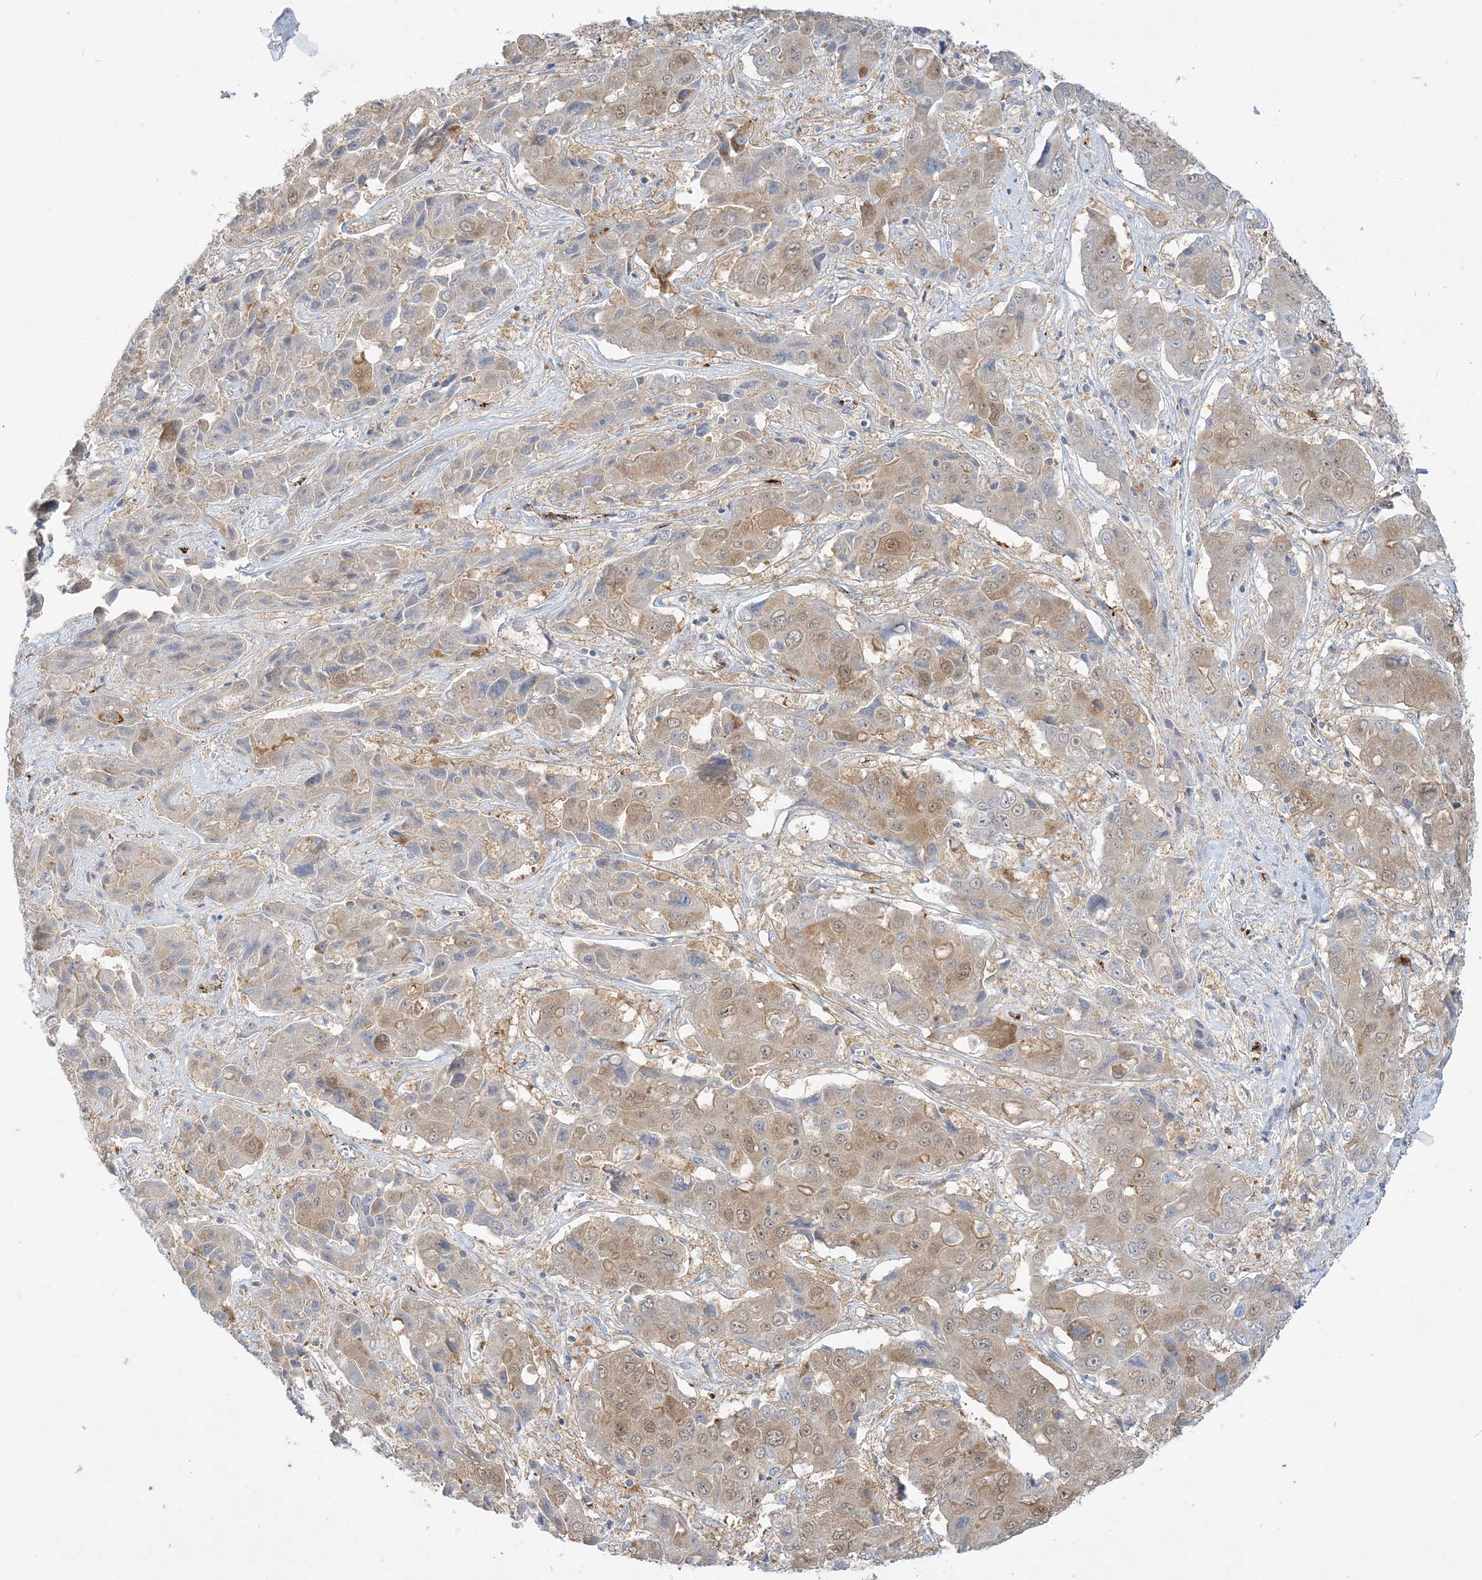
{"staining": {"intensity": "weak", "quantity": ">75%", "location": "cytoplasmic/membranous,nuclear"}, "tissue": "liver cancer", "cell_type": "Tumor cells", "image_type": "cancer", "snomed": [{"axis": "morphology", "description": "Cholangiocarcinoma"}, {"axis": "topography", "description": "Liver"}], "caption": "Brown immunohistochemical staining in cholangiocarcinoma (liver) displays weak cytoplasmic/membranous and nuclear staining in approximately >75% of tumor cells.", "gene": "INPP1", "patient": {"sex": "male", "age": 67}}